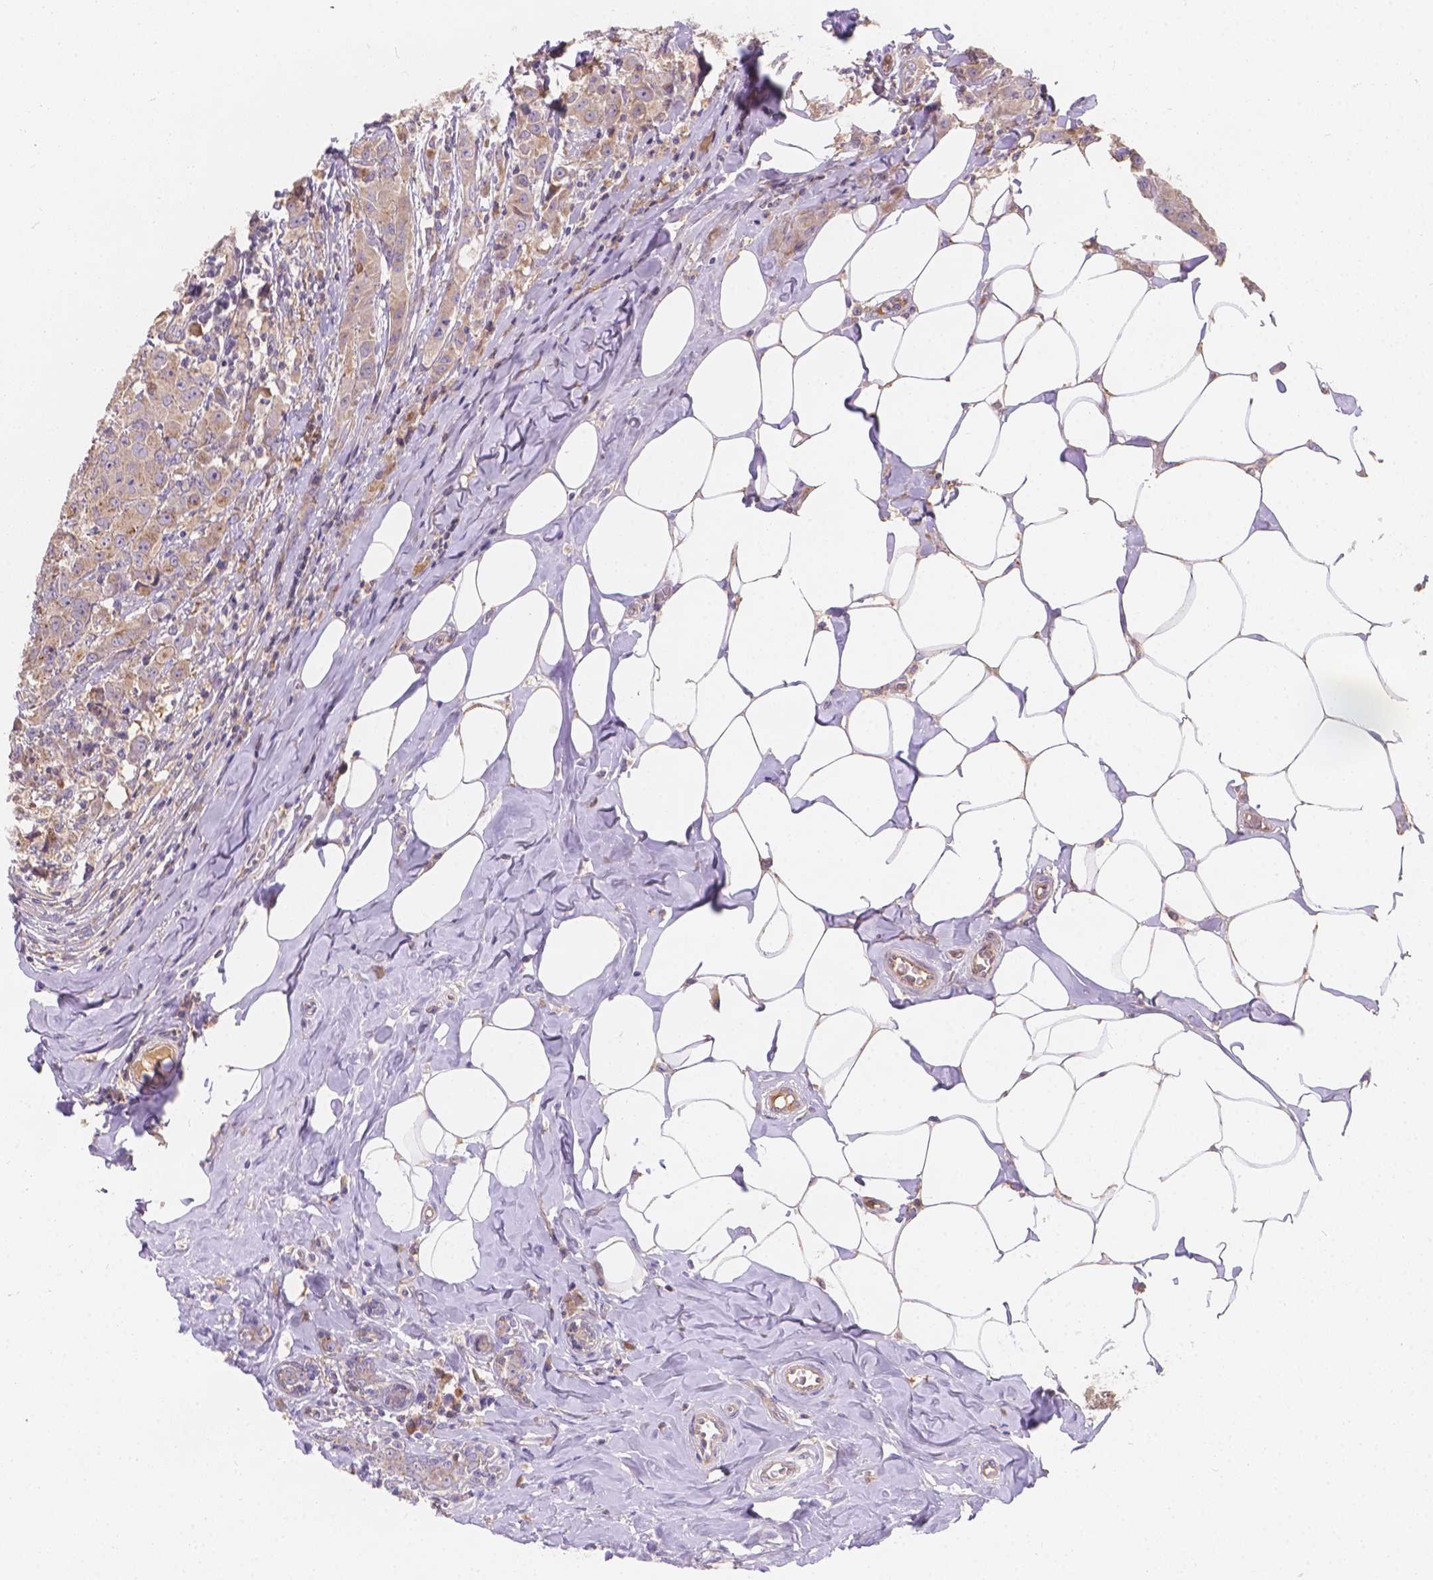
{"staining": {"intensity": "moderate", "quantity": ">75%", "location": "cytoplasmic/membranous"}, "tissue": "breast cancer", "cell_type": "Tumor cells", "image_type": "cancer", "snomed": [{"axis": "morphology", "description": "Normal tissue, NOS"}, {"axis": "morphology", "description": "Duct carcinoma"}, {"axis": "topography", "description": "Breast"}], "caption": "Protein expression analysis of breast cancer demonstrates moderate cytoplasmic/membranous positivity in approximately >75% of tumor cells. (DAB IHC with brightfield microscopy, high magnification).", "gene": "CDK10", "patient": {"sex": "female", "age": 43}}